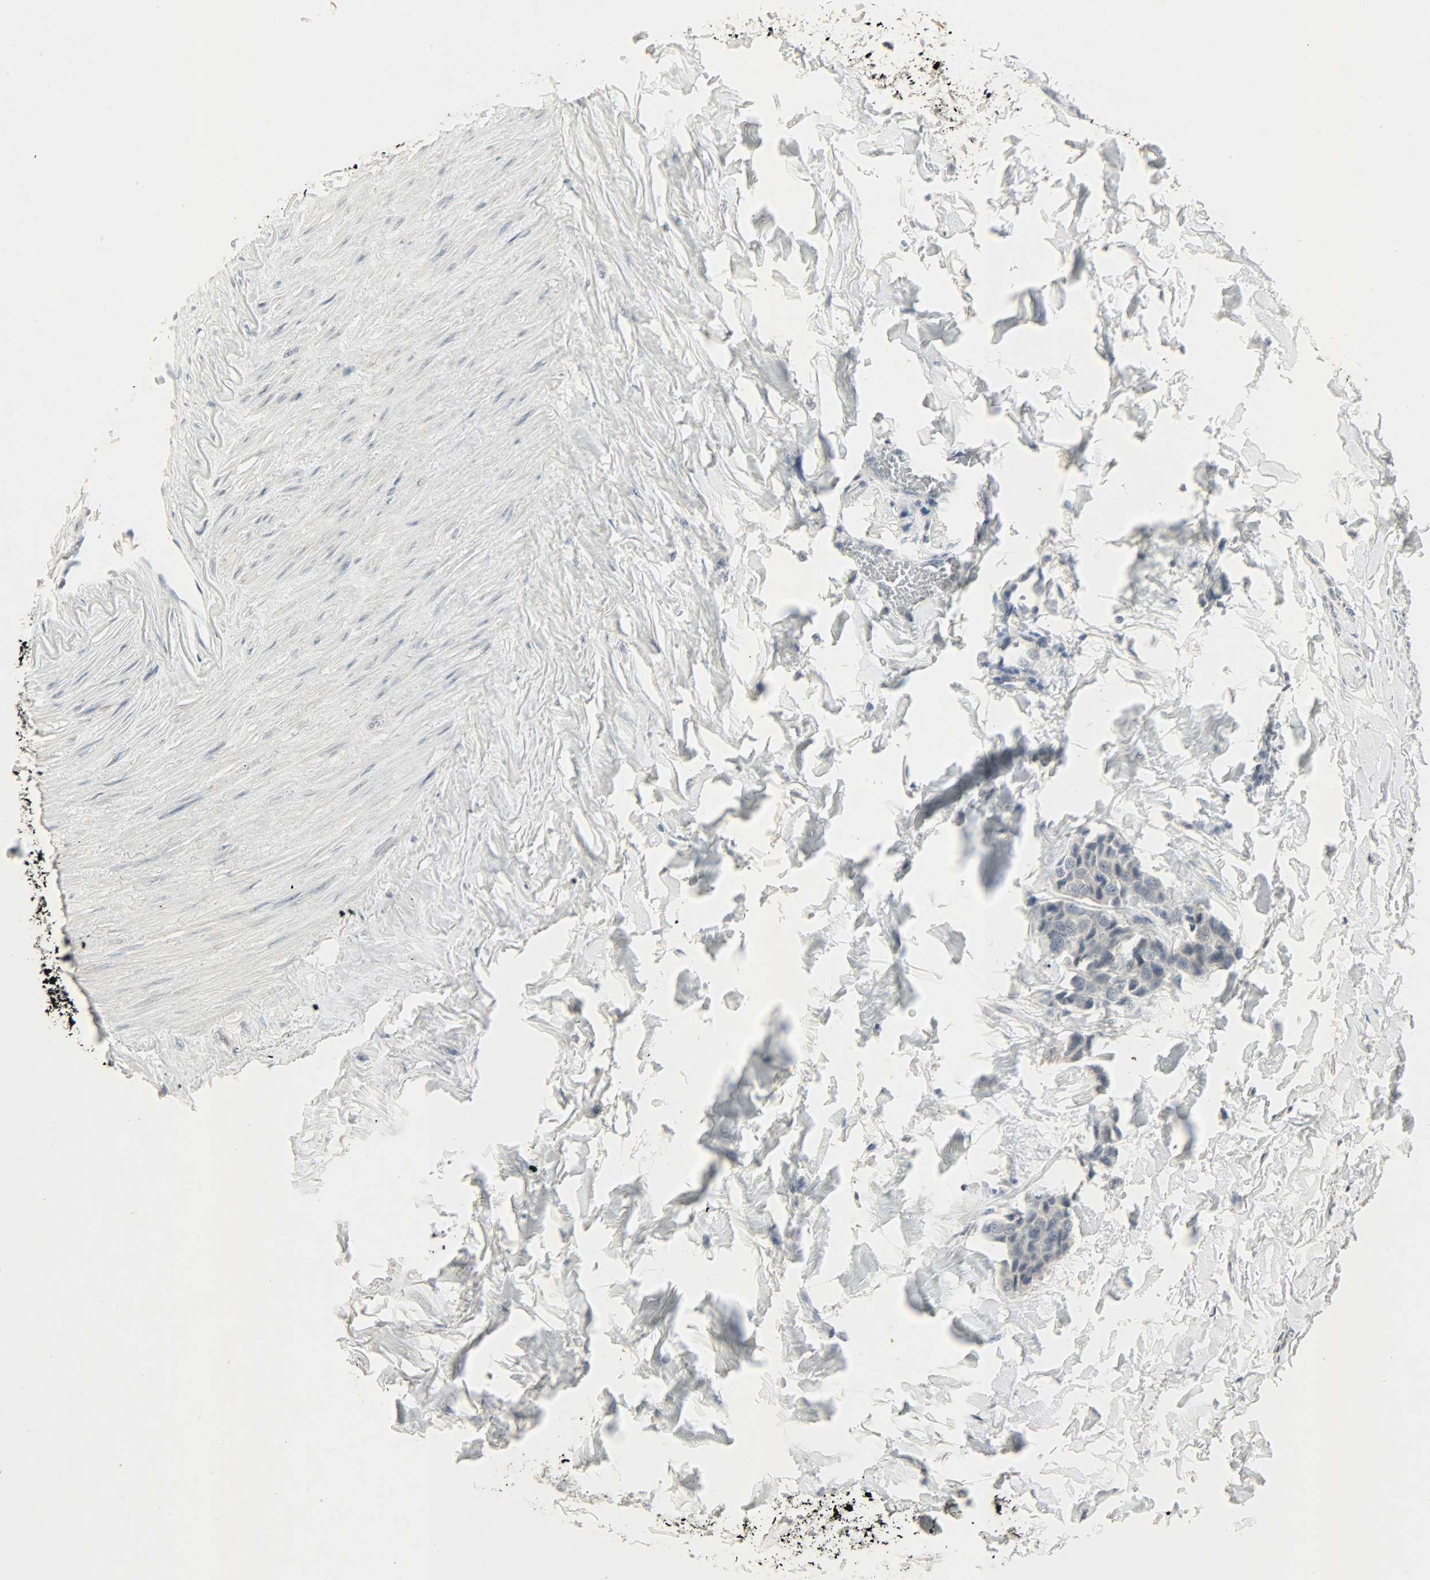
{"staining": {"intensity": "negative", "quantity": "none", "location": "none"}, "tissue": "breast cancer", "cell_type": "Tumor cells", "image_type": "cancer", "snomed": [{"axis": "morphology", "description": "Duct carcinoma"}, {"axis": "topography", "description": "Breast"}], "caption": "The photomicrograph demonstrates no significant positivity in tumor cells of breast intraductal carcinoma.", "gene": "CAMK4", "patient": {"sex": "female", "age": 80}}